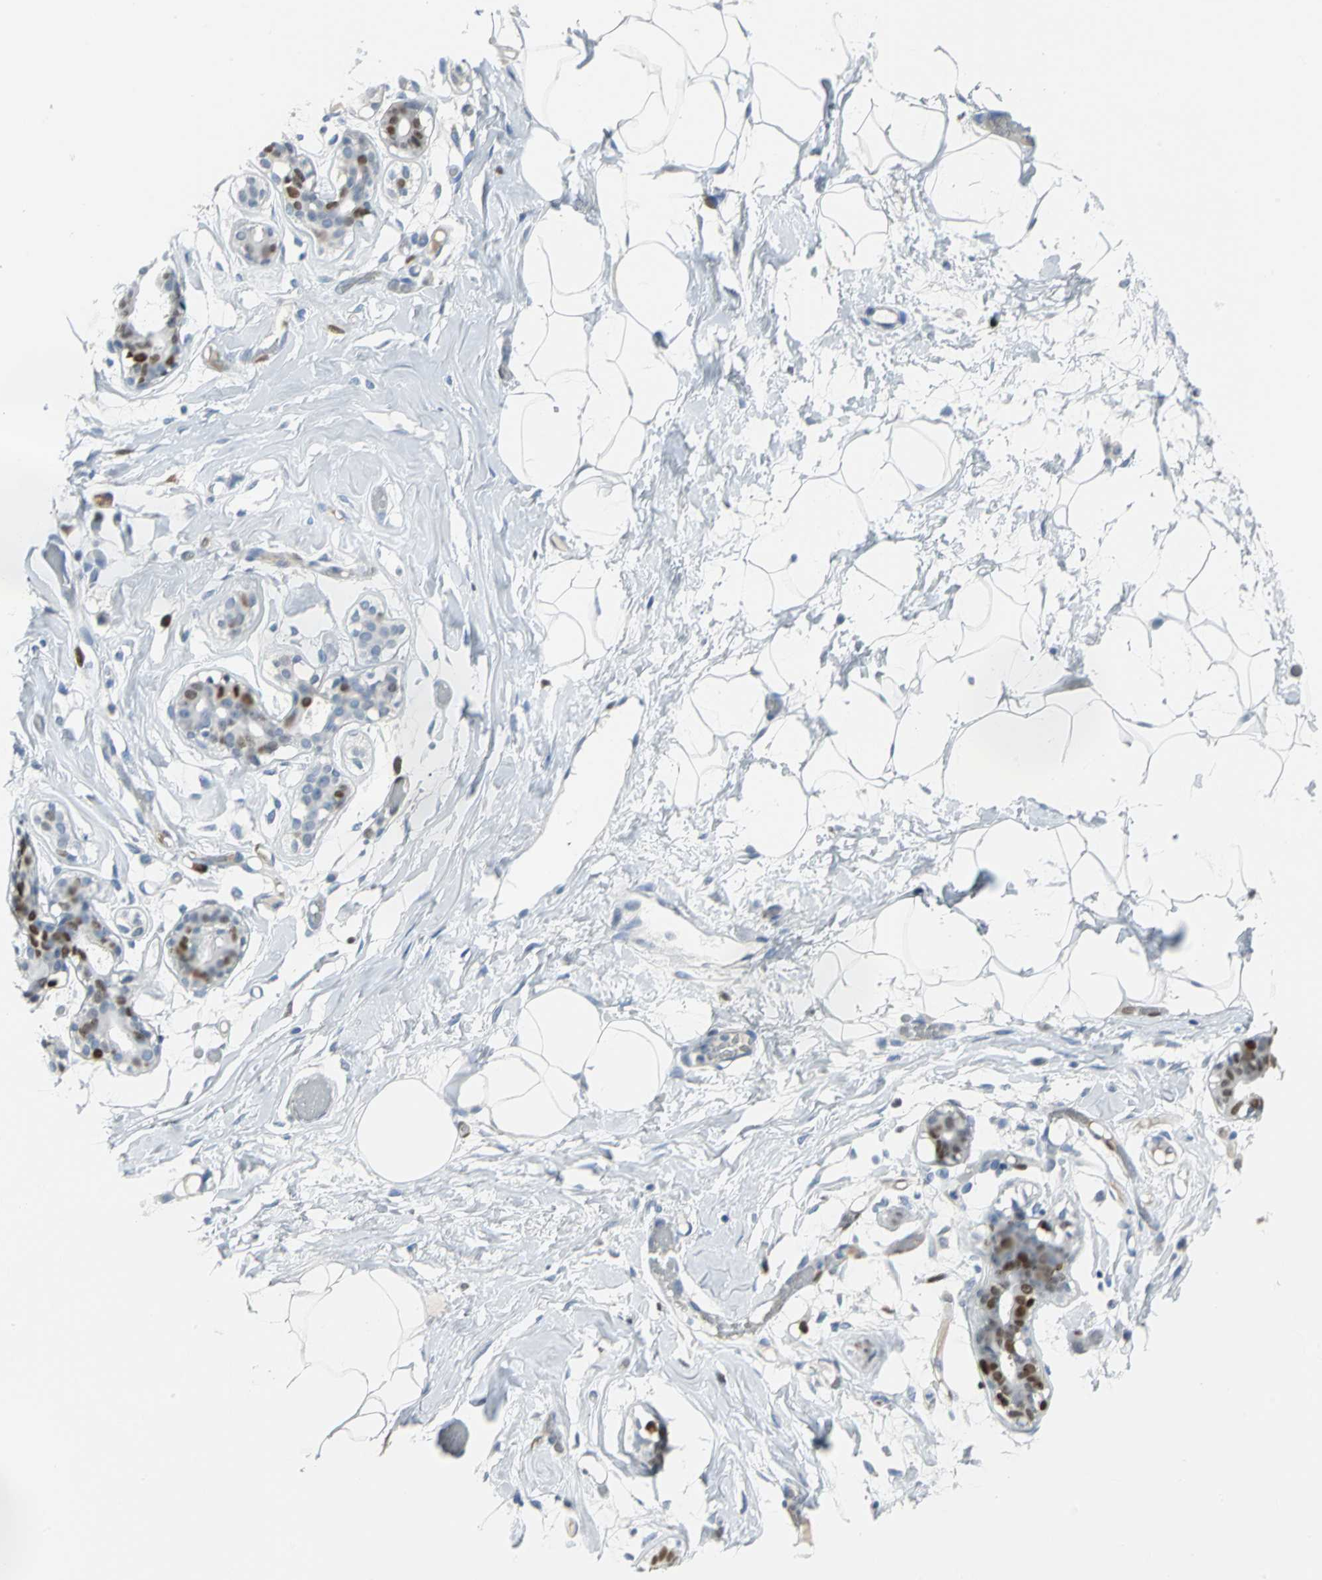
{"staining": {"intensity": "negative", "quantity": "none", "location": "none"}, "tissue": "adipose tissue", "cell_type": "Adipocytes", "image_type": "normal", "snomed": [{"axis": "morphology", "description": "Normal tissue, NOS"}, {"axis": "topography", "description": "Breast"}, {"axis": "topography", "description": "Soft tissue"}], "caption": "This is a histopathology image of immunohistochemistry staining of normal adipose tissue, which shows no expression in adipocytes.", "gene": "MCM3", "patient": {"sex": "female", "age": 25}}